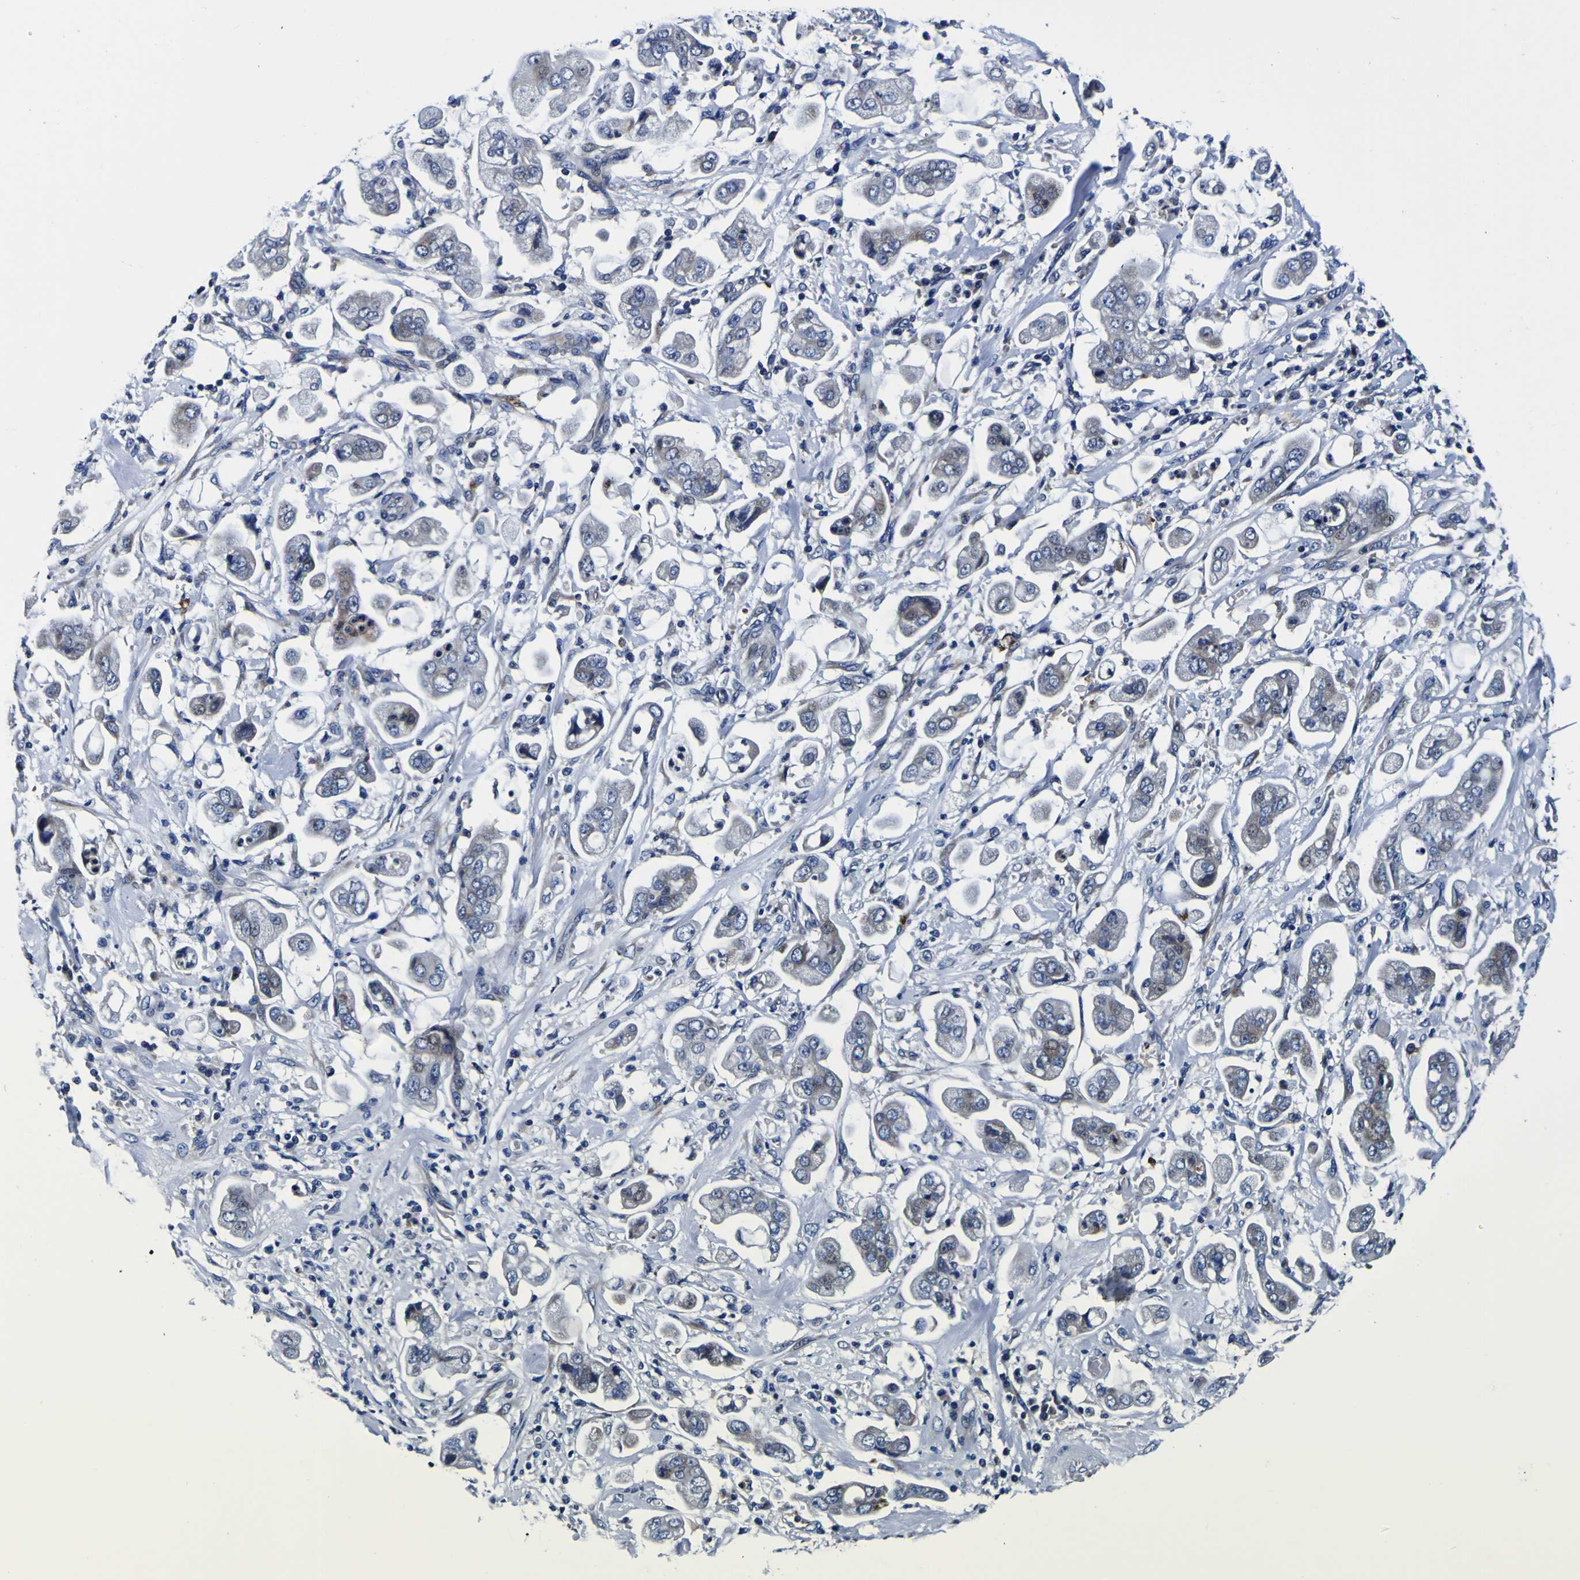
{"staining": {"intensity": "moderate", "quantity": "<25%", "location": "cytoplasmic/membranous"}, "tissue": "stomach cancer", "cell_type": "Tumor cells", "image_type": "cancer", "snomed": [{"axis": "morphology", "description": "Adenocarcinoma, NOS"}, {"axis": "topography", "description": "Stomach"}], "caption": "Immunohistochemistry micrograph of stomach cancer stained for a protein (brown), which reveals low levels of moderate cytoplasmic/membranous expression in about <25% of tumor cells.", "gene": "PDLIM4", "patient": {"sex": "male", "age": 62}}